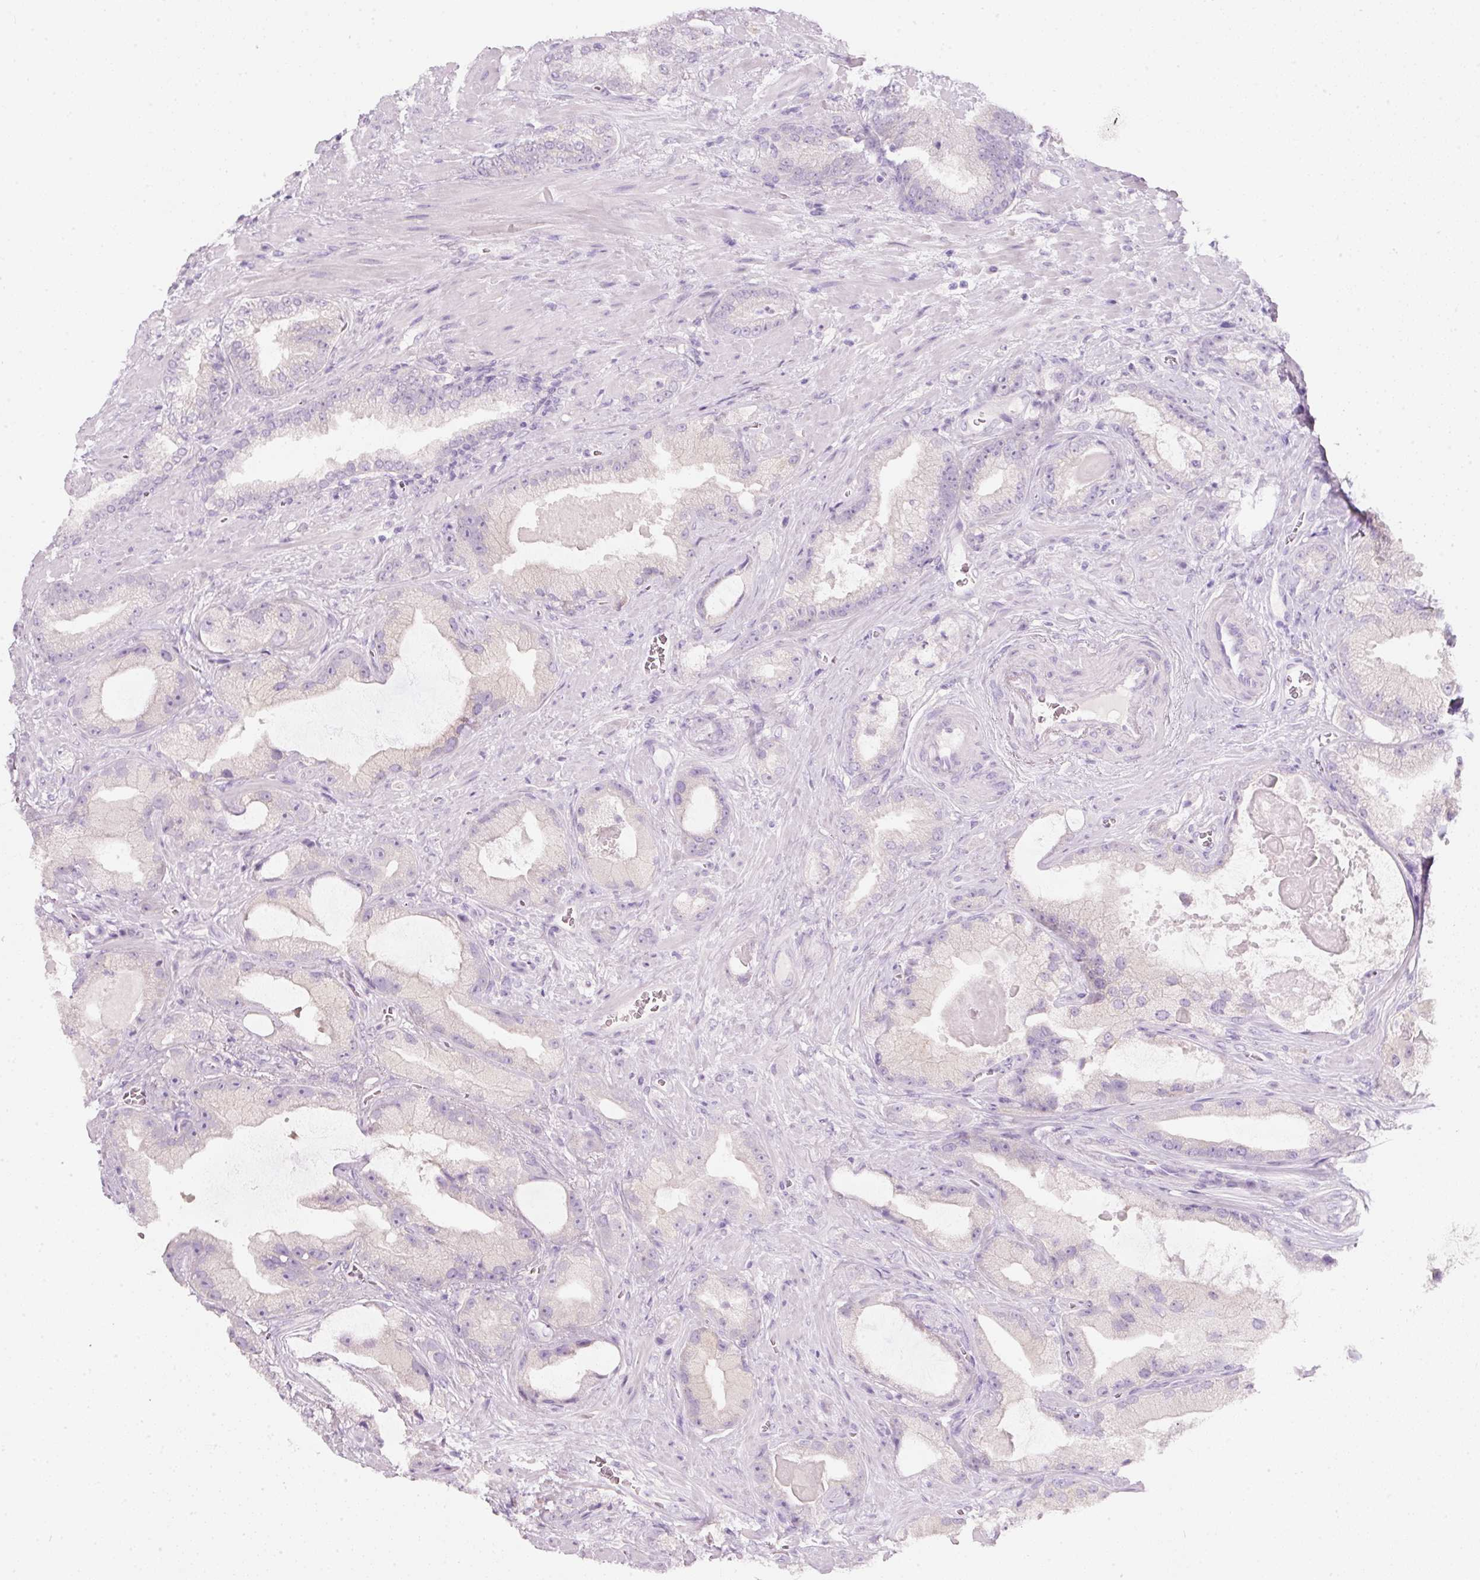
{"staining": {"intensity": "negative", "quantity": "none", "location": "none"}, "tissue": "prostate cancer", "cell_type": "Tumor cells", "image_type": "cancer", "snomed": [{"axis": "morphology", "description": "Adenocarcinoma, High grade"}, {"axis": "topography", "description": "Prostate"}], "caption": "The image displays no significant expression in tumor cells of prostate cancer.", "gene": "SLC2A2", "patient": {"sex": "male", "age": 68}}